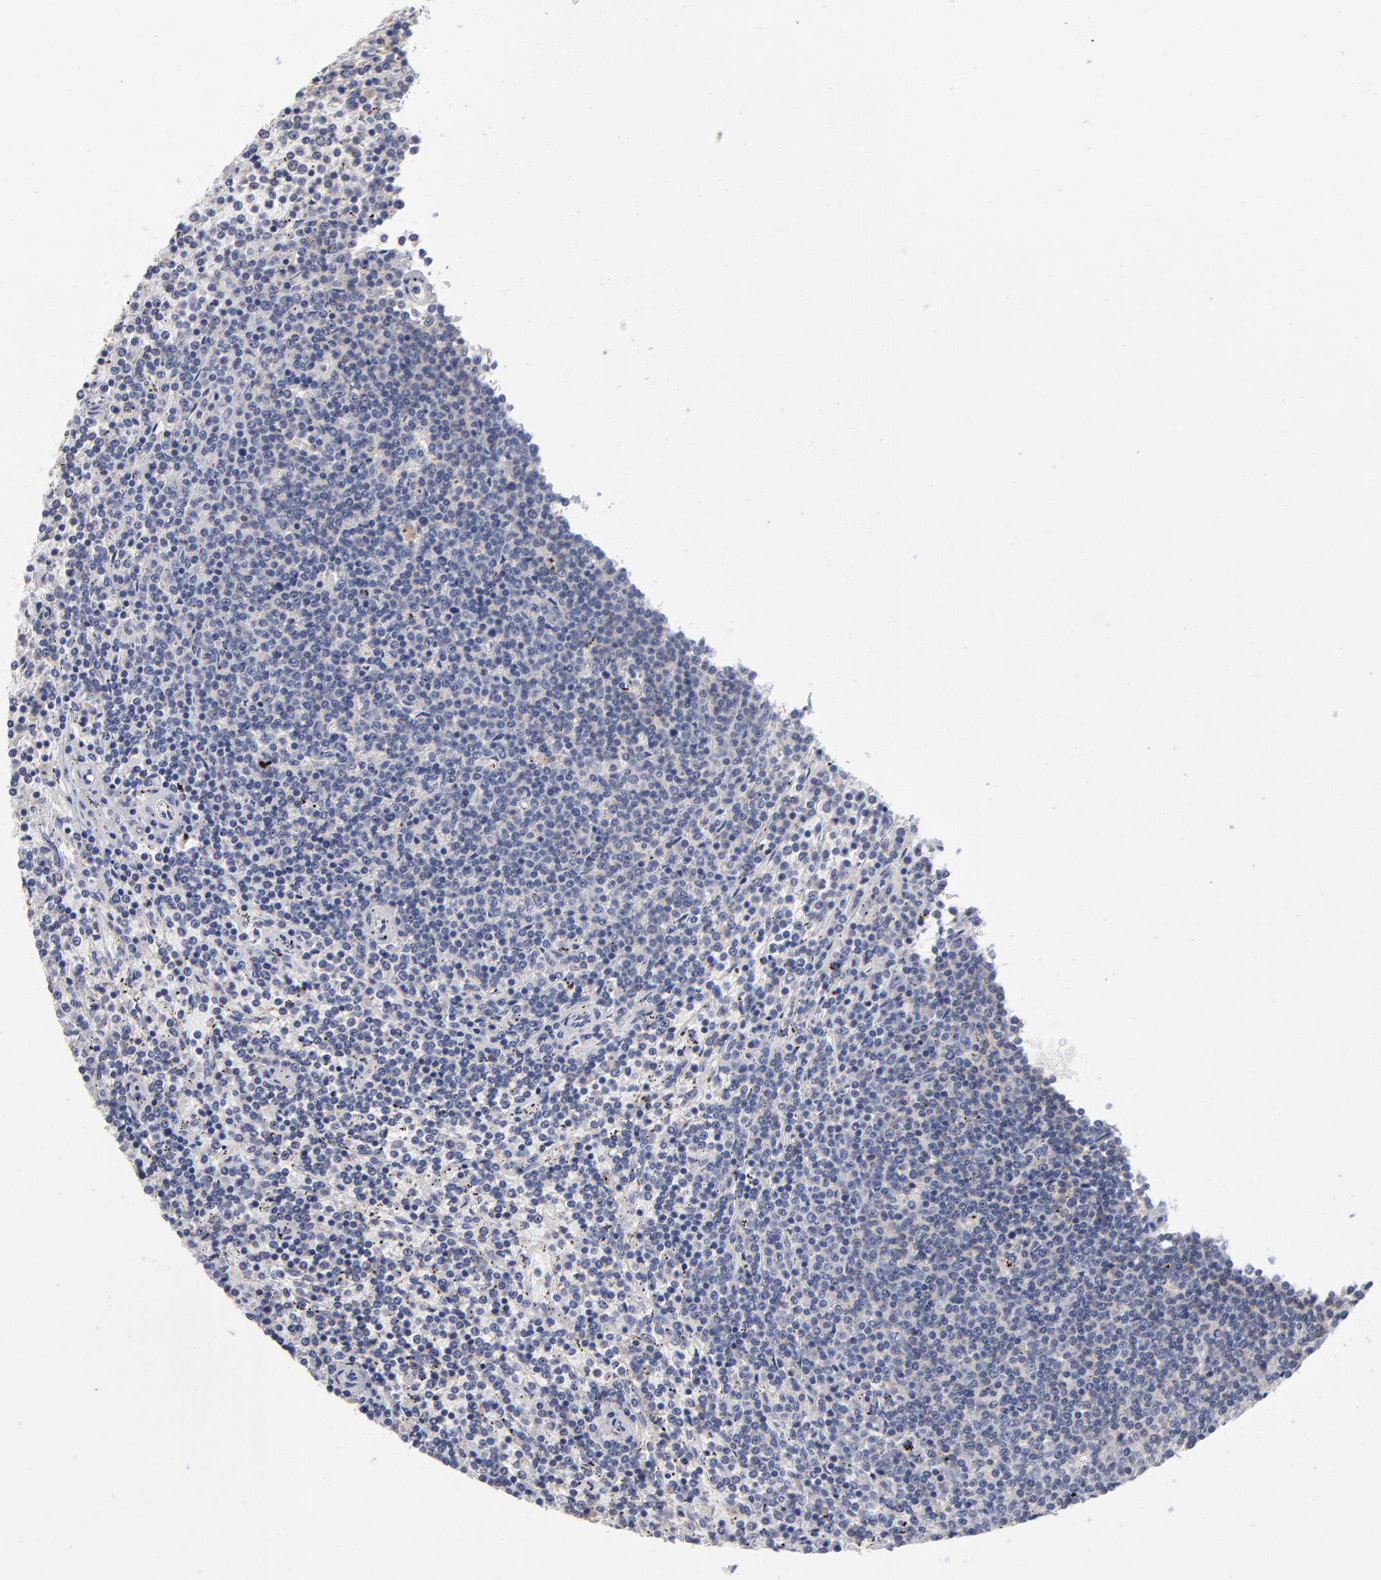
{"staining": {"intensity": "negative", "quantity": "none", "location": "none"}, "tissue": "lymphoma", "cell_type": "Tumor cells", "image_type": "cancer", "snomed": [{"axis": "morphology", "description": "Malignant lymphoma, non-Hodgkin's type, Low grade"}, {"axis": "topography", "description": "Spleen"}], "caption": "Low-grade malignant lymphoma, non-Hodgkin's type was stained to show a protein in brown. There is no significant staining in tumor cells.", "gene": "RRAGB", "patient": {"sex": "female", "age": 50}}